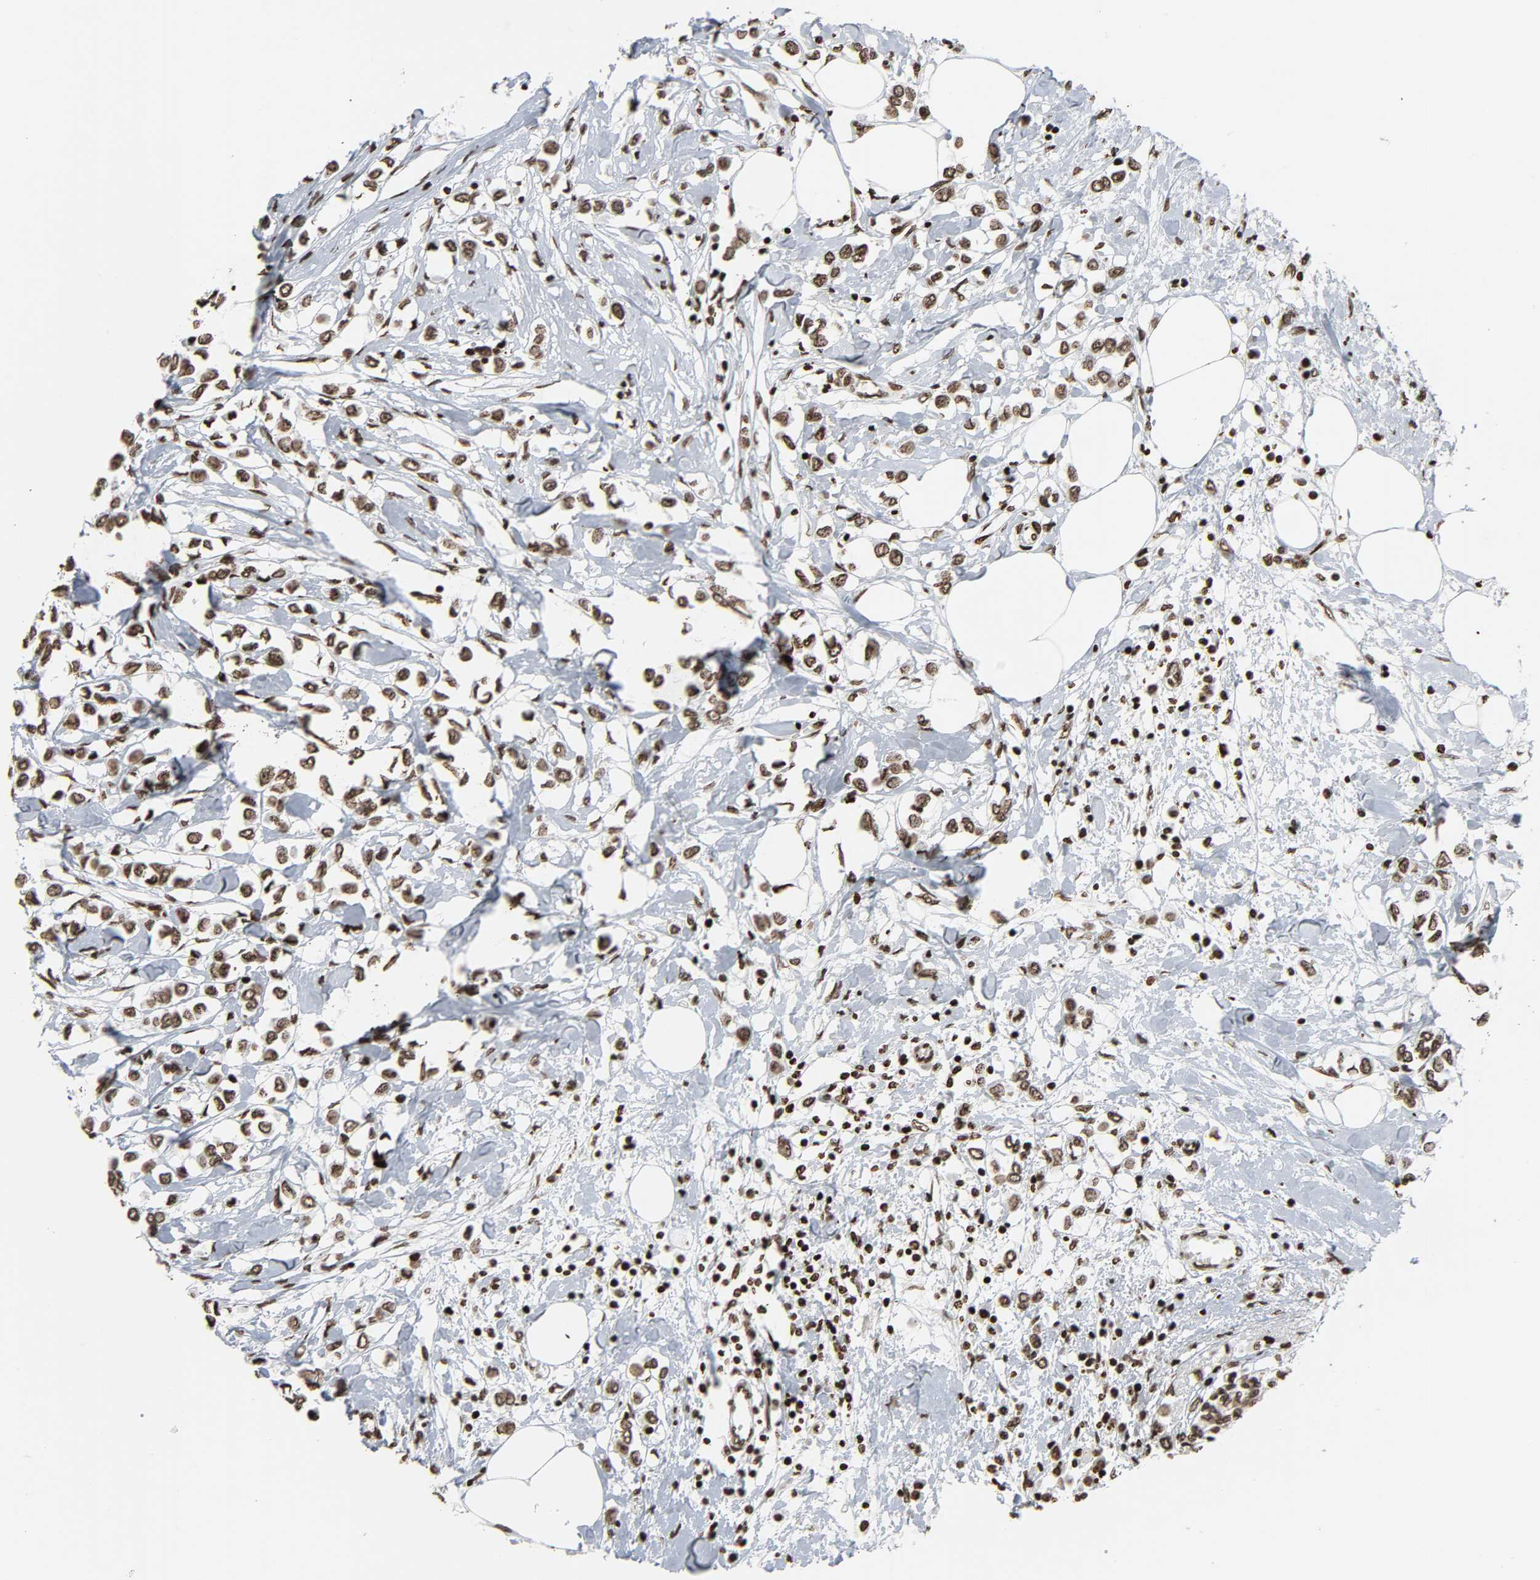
{"staining": {"intensity": "moderate", "quantity": ">75%", "location": "nuclear"}, "tissue": "breast cancer", "cell_type": "Tumor cells", "image_type": "cancer", "snomed": [{"axis": "morphology", "description": "Lobular carcinoma"}, {"axis": "topography", "description": "Breast"}], "caption": "Immunohistochemical staining of human lobular carcinoma (breast) reveals medium levels of moderate nuclear expression in approximately >75% of tumor cells.", "gene": "RXRA", "patient": {"sex": "female", "age": 51}}